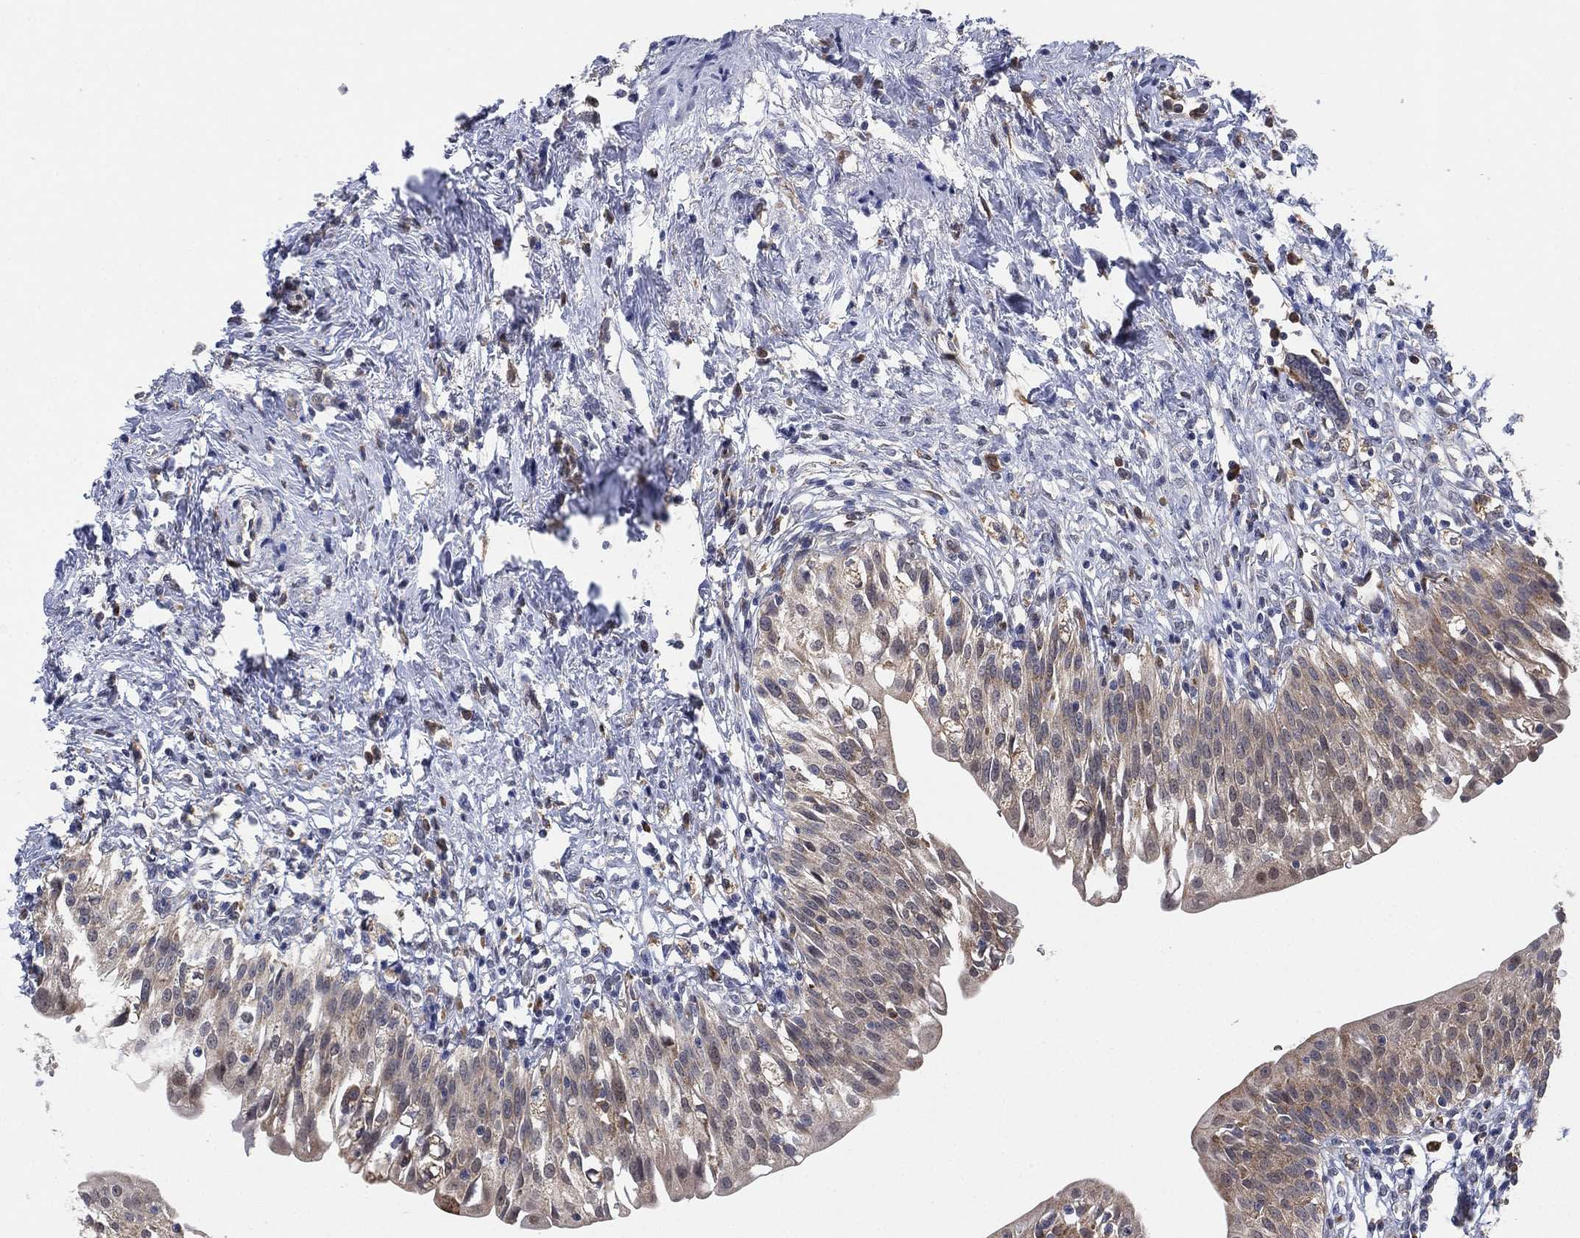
{"staining": {"intensity": "weak", "quantity": "<25%", "location": "cytoplasmic/membranous"}, "tissue": "urinary bladder", "cell_type": "Urothelial cells", "image_type": "normal", "snomed": [{"axis": "morphology", "description": "Normal tissue, NOS"}, {"axis": "topography", "description": "Urinary bladder"}], "caption": "IHC photomicrograph of benign human urinary bladder stained for a protein (brown), which demonstrates no expression in urothelial cells. (Immunohistochemistry, brightfield microscopy, high magnification).", "gene": "FES", "patient": {"sex": "male", "age": 76}}